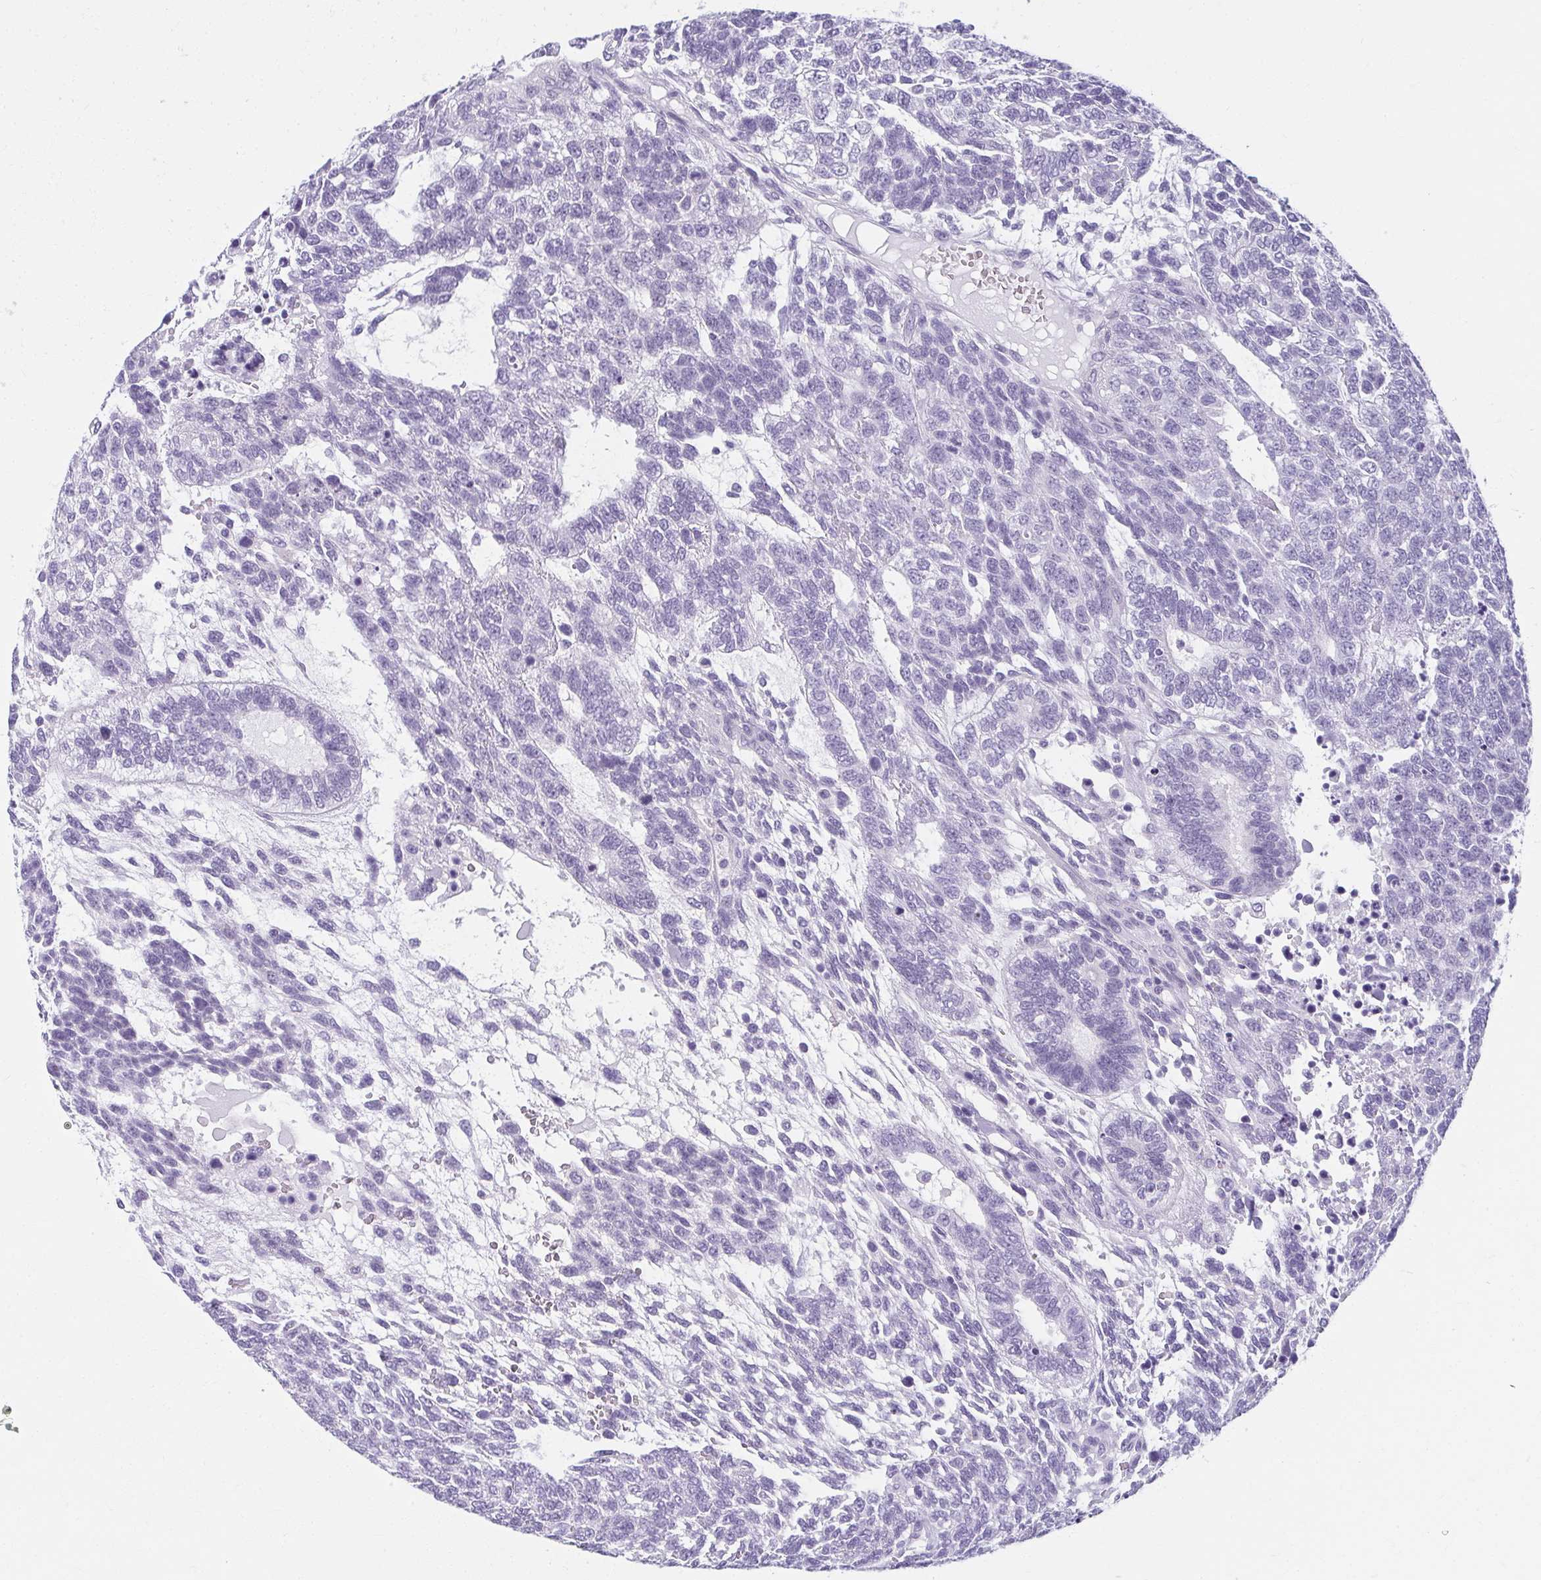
{"staining": {"intensity": "negative", "quantity": "none", "location": "none"}, "tissue": "testis cancer", "cell_type": "Tumor cells", "image_type": "cancer", "snomed": [{"axis": "morphology", "description": "Carcinoma, Embryonal, NOS"}, {"axis": "topography", "description": "Testis"}], "caption": "Testis cancer stained for a protein using IHC displays no staining tumor cells.", "gene": "MOBP", "patient": {"sex": "male", "age": 23}}